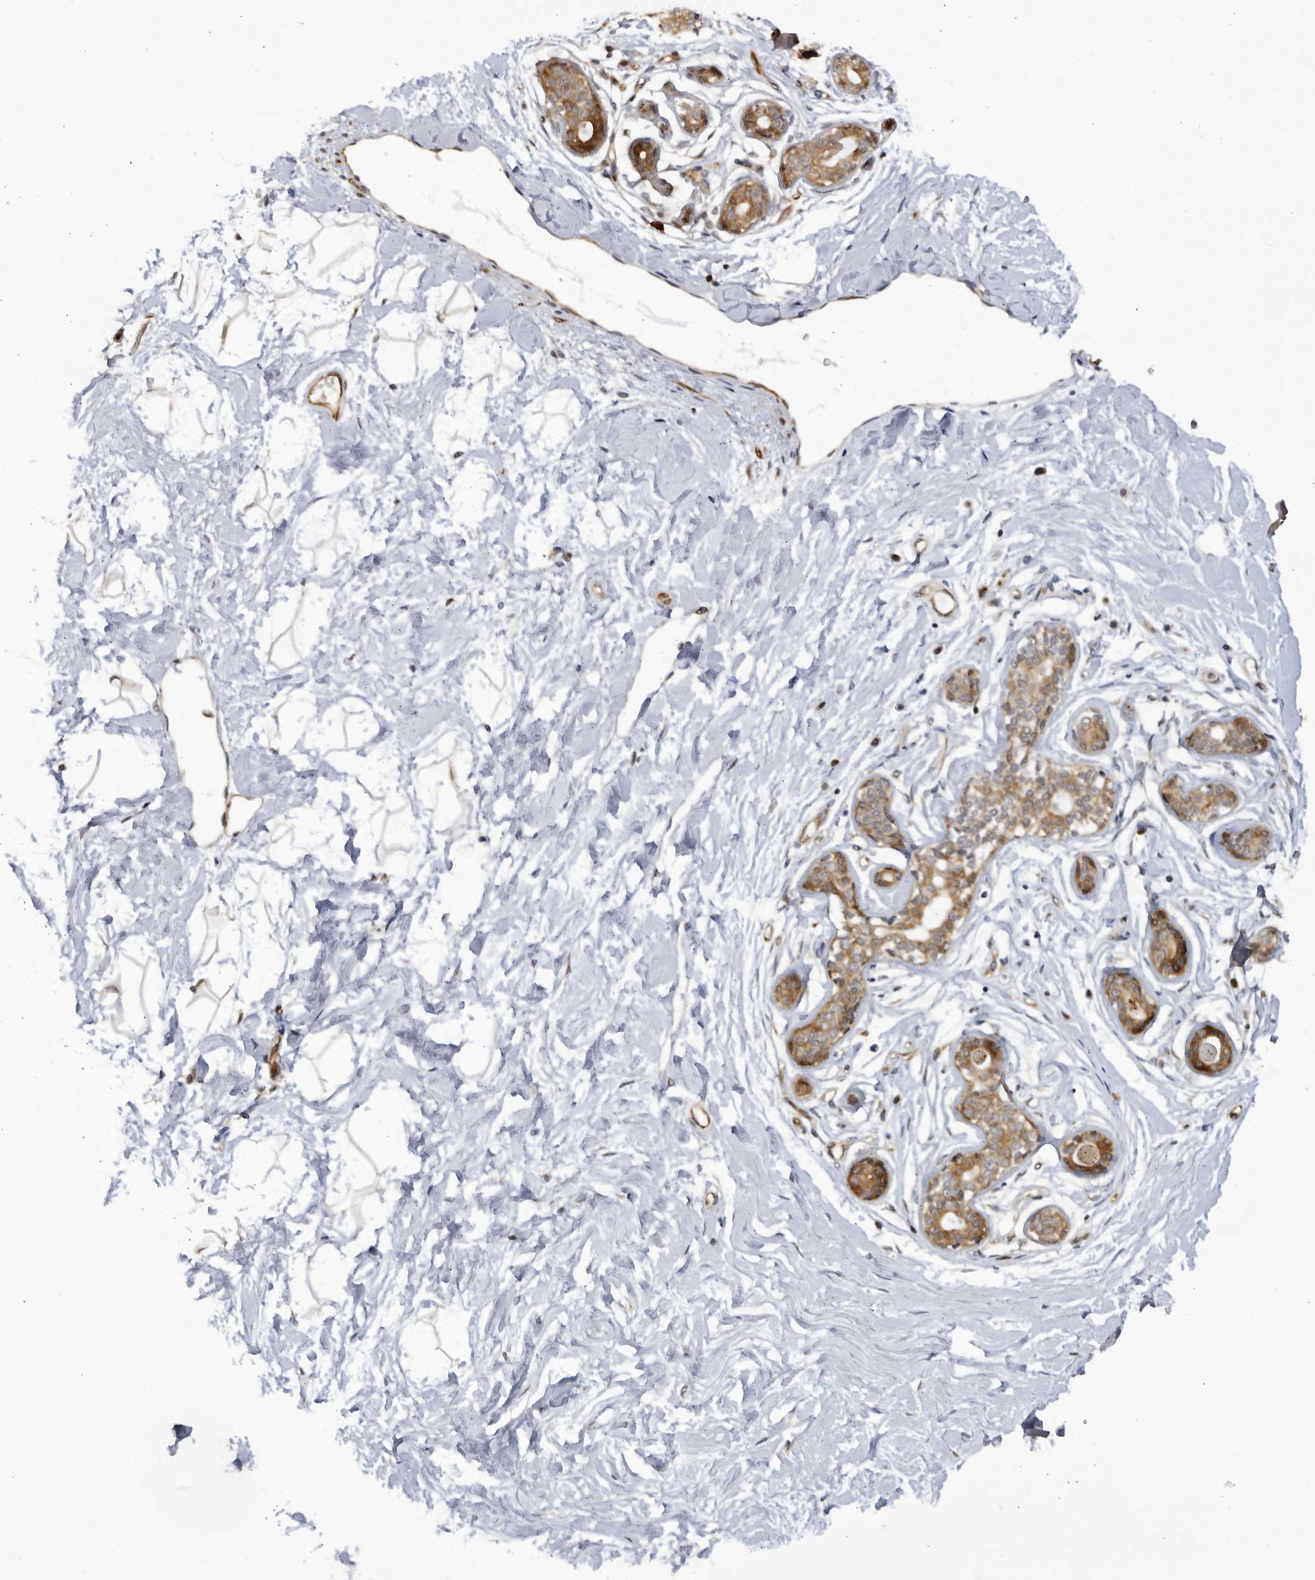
{"staining": {"intensity": "moderate", "quantity": "<25%", "location": "cytoplasmic/membranous"}, "tissue": "breast", "cell_type": "Adipocytes", "image_type": "normal", "snomed": [{"axis": "morphology", "description": "Normal tissue, NOS"}, {"axis": "morphology", "description": "Adenoma, NOS"}, {"axis": "topography", "description": "Breast"}], "caption": "Benign breast reveals moderate cytoplasmic/membranous staining in approximately <25% of adipocytes, visualized by immunohistochemistry. (Stains: DAB in brown, nuclei in blue, Microscopy: brightfield microscopy at high magnification).", "gene": "CNBD1", "patient": {"sex": "female", "age": 23}}